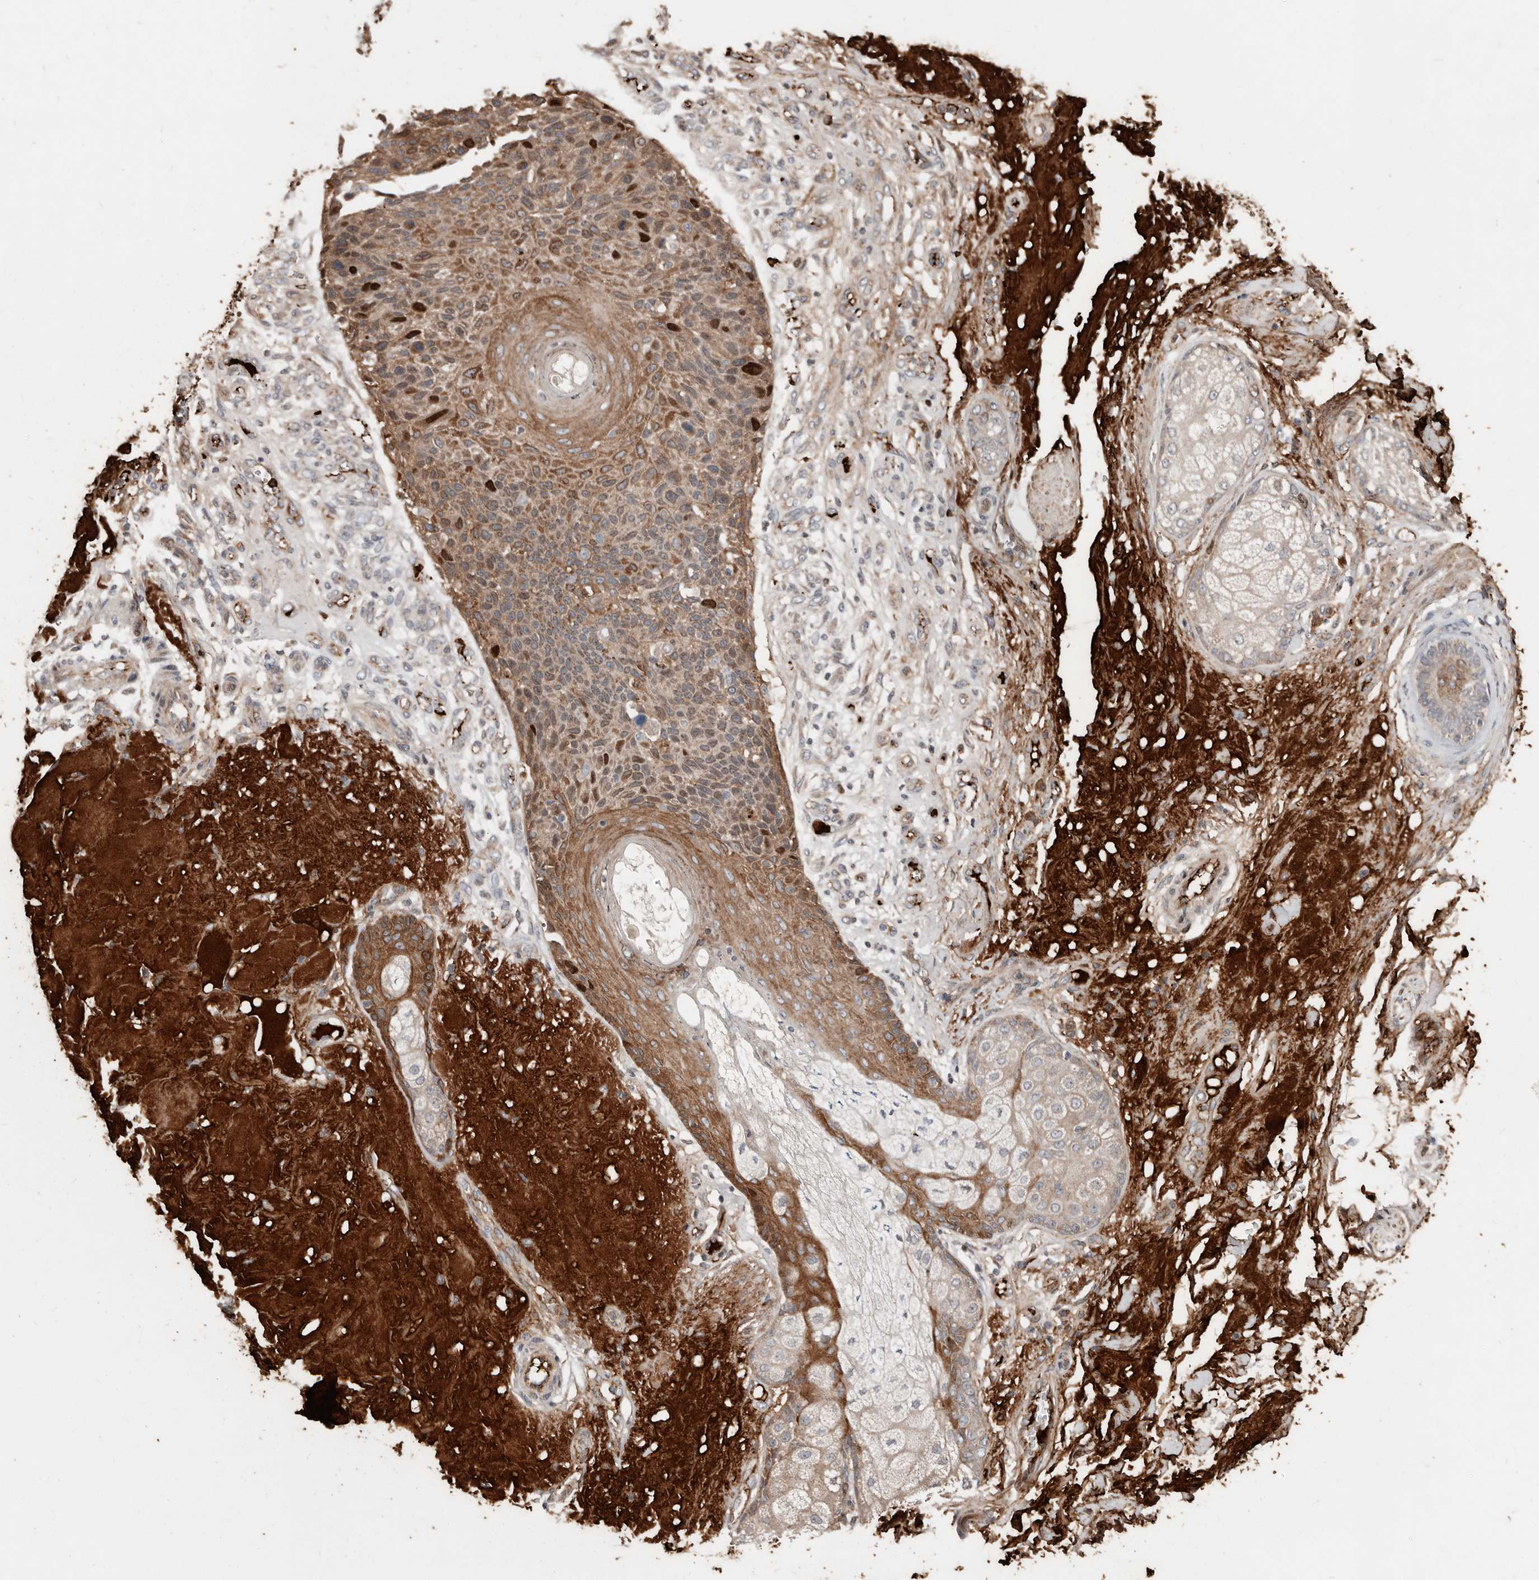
{"staining": {"intensity": "moderate", "quantity": ">75%", "location": "cytoplasmic/membranous,nuclear"}, "tissue": "skin cancer", "cell_type": "Tumor cells", "image_type": "cancer", "snomed": [{"axis": "morphology", "description": "Squamous cell carcinoma, NOS"}, {"axis": "topography", "description": "Skin"}], "caption": "Skin cancer (squamous cell carcinoma) stained for a protein shows moderate cytoplasmic/membranous and nuclear positivity in tumor cells. Using DAB (3,3'-diaminobenzidine) (brown) and hematoxylin (blue) stains, captured at high magnification using brightfield microscopy.", "gene": "SMYD4", "patient": {"sex": "female", "age": 88}}